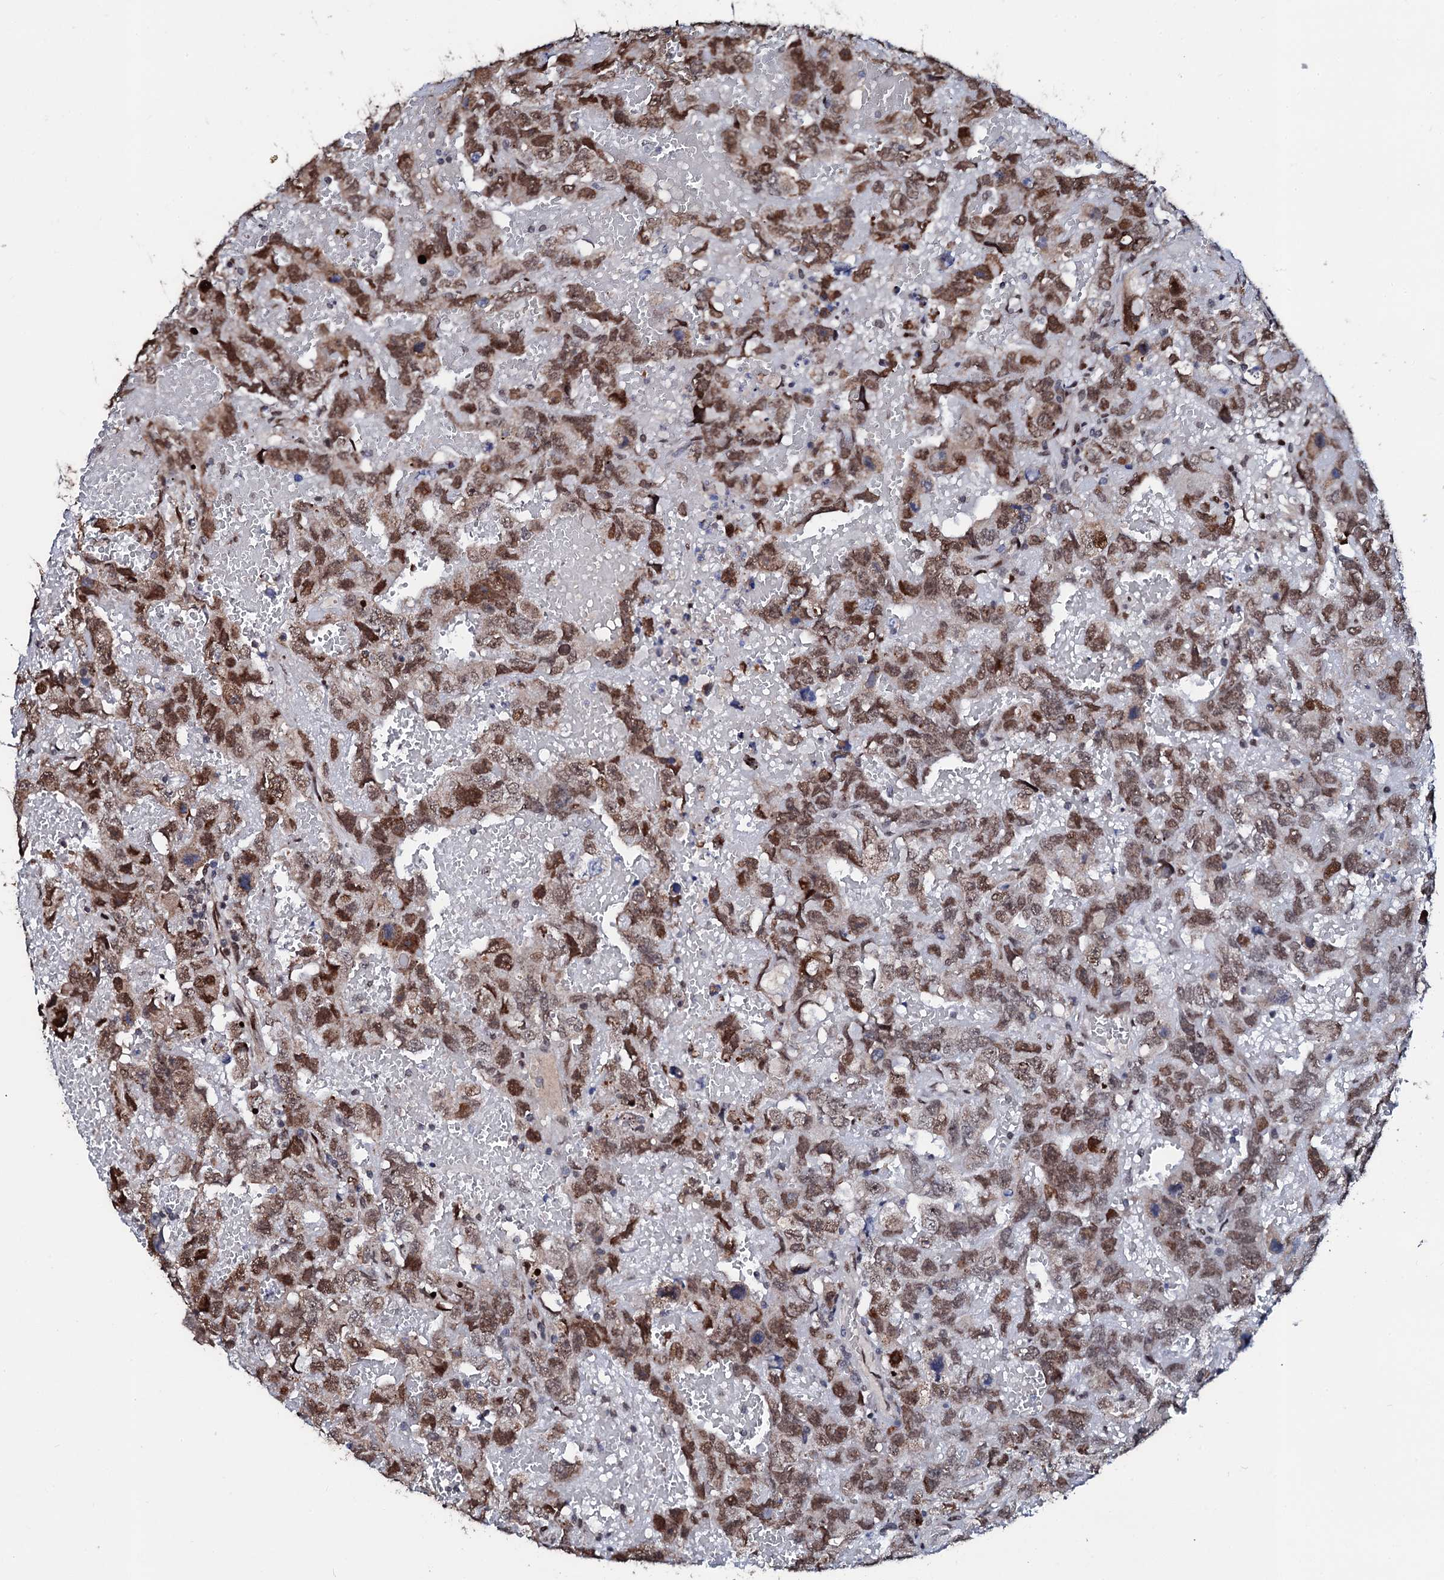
{"staining": {"intensity": "moderate", "quantity": ">75%", "location": "nuclear"}, "tissue": "testis cancer", "cell_type": "Tumor cells", "image_type": "cancer", "snomed": [{"axis": "morphology", "description": "Carcinoma, Embryonal, NOS"}, {"axis": "topography", "description": "Testis"}], "caption": "A micrograph of testis cancer (embryonal carcinoma) stained for a protein displays moderate nuclear brown staining in tumor cells.", "gene": "KIF18A", "patient": {"sex": "male", "age": 45}}